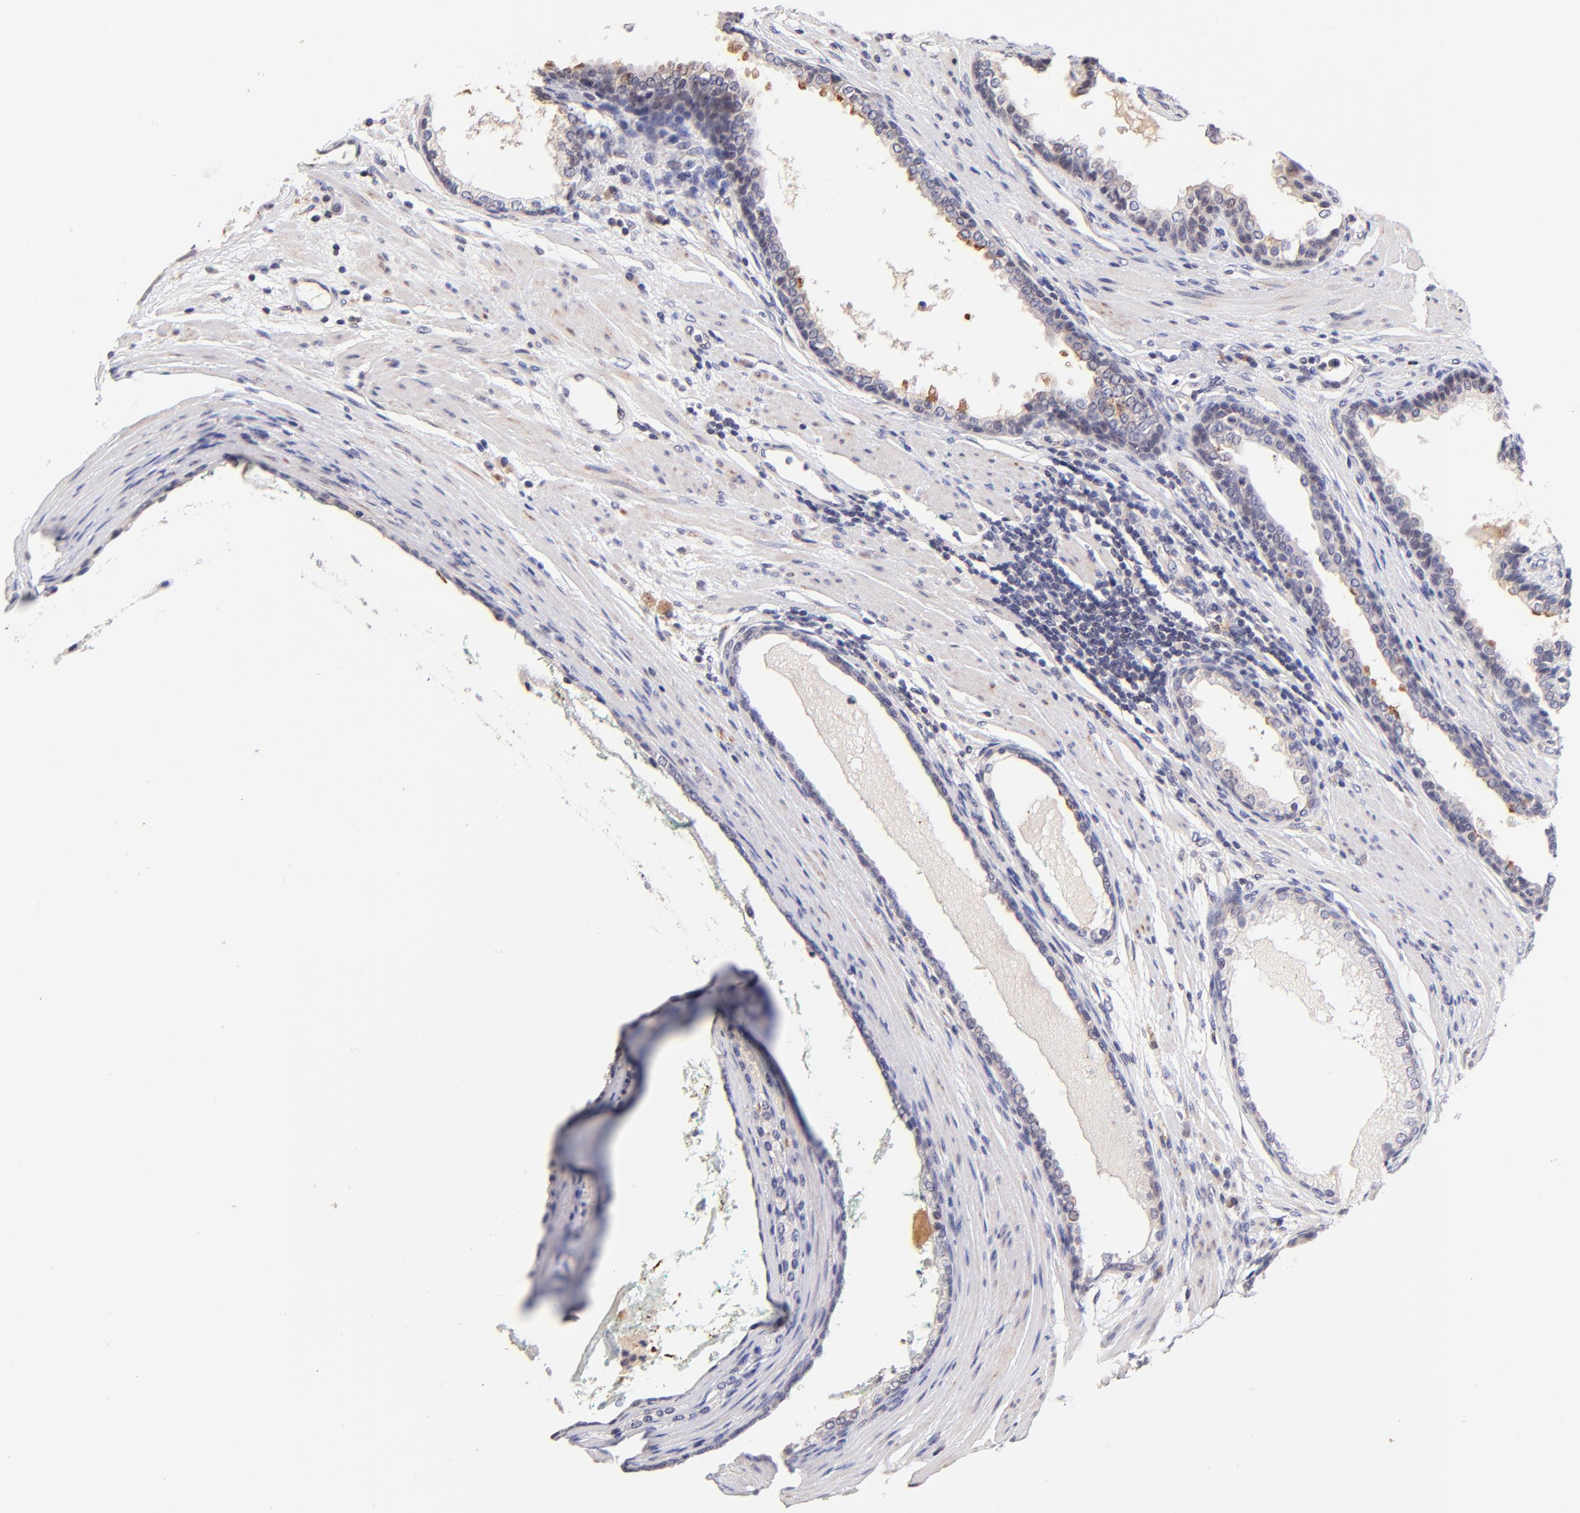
{"staining": {"intensity": "weak", "quantity": "<25%", "location": "cytoplasmic/membranous"}, "tissue": "prostate cancer", "cell_type": "Tumor cells", "image_type": "cancer", "snomed": [{"axis": "morphology", "description": "Adenocarcinoma, Medium grade"}, {"axis": "topography", "description": "Prostate"}], "caption": "Immunohistochemistry (IHC) photomicrograph of human prostate adenocarcinoma (medium-grade) stained for a protein (brown), which displays no positivity in tumor cells. (Stains: DAB (3,3'-diaminobenzidine) immunohistochemistry (IHC) with hematoxylin counter stain, Microscopy: brightfield microscopy at high magnification).", "gene": "SPARC", "patient": {"sex": "male", "age": 72}}